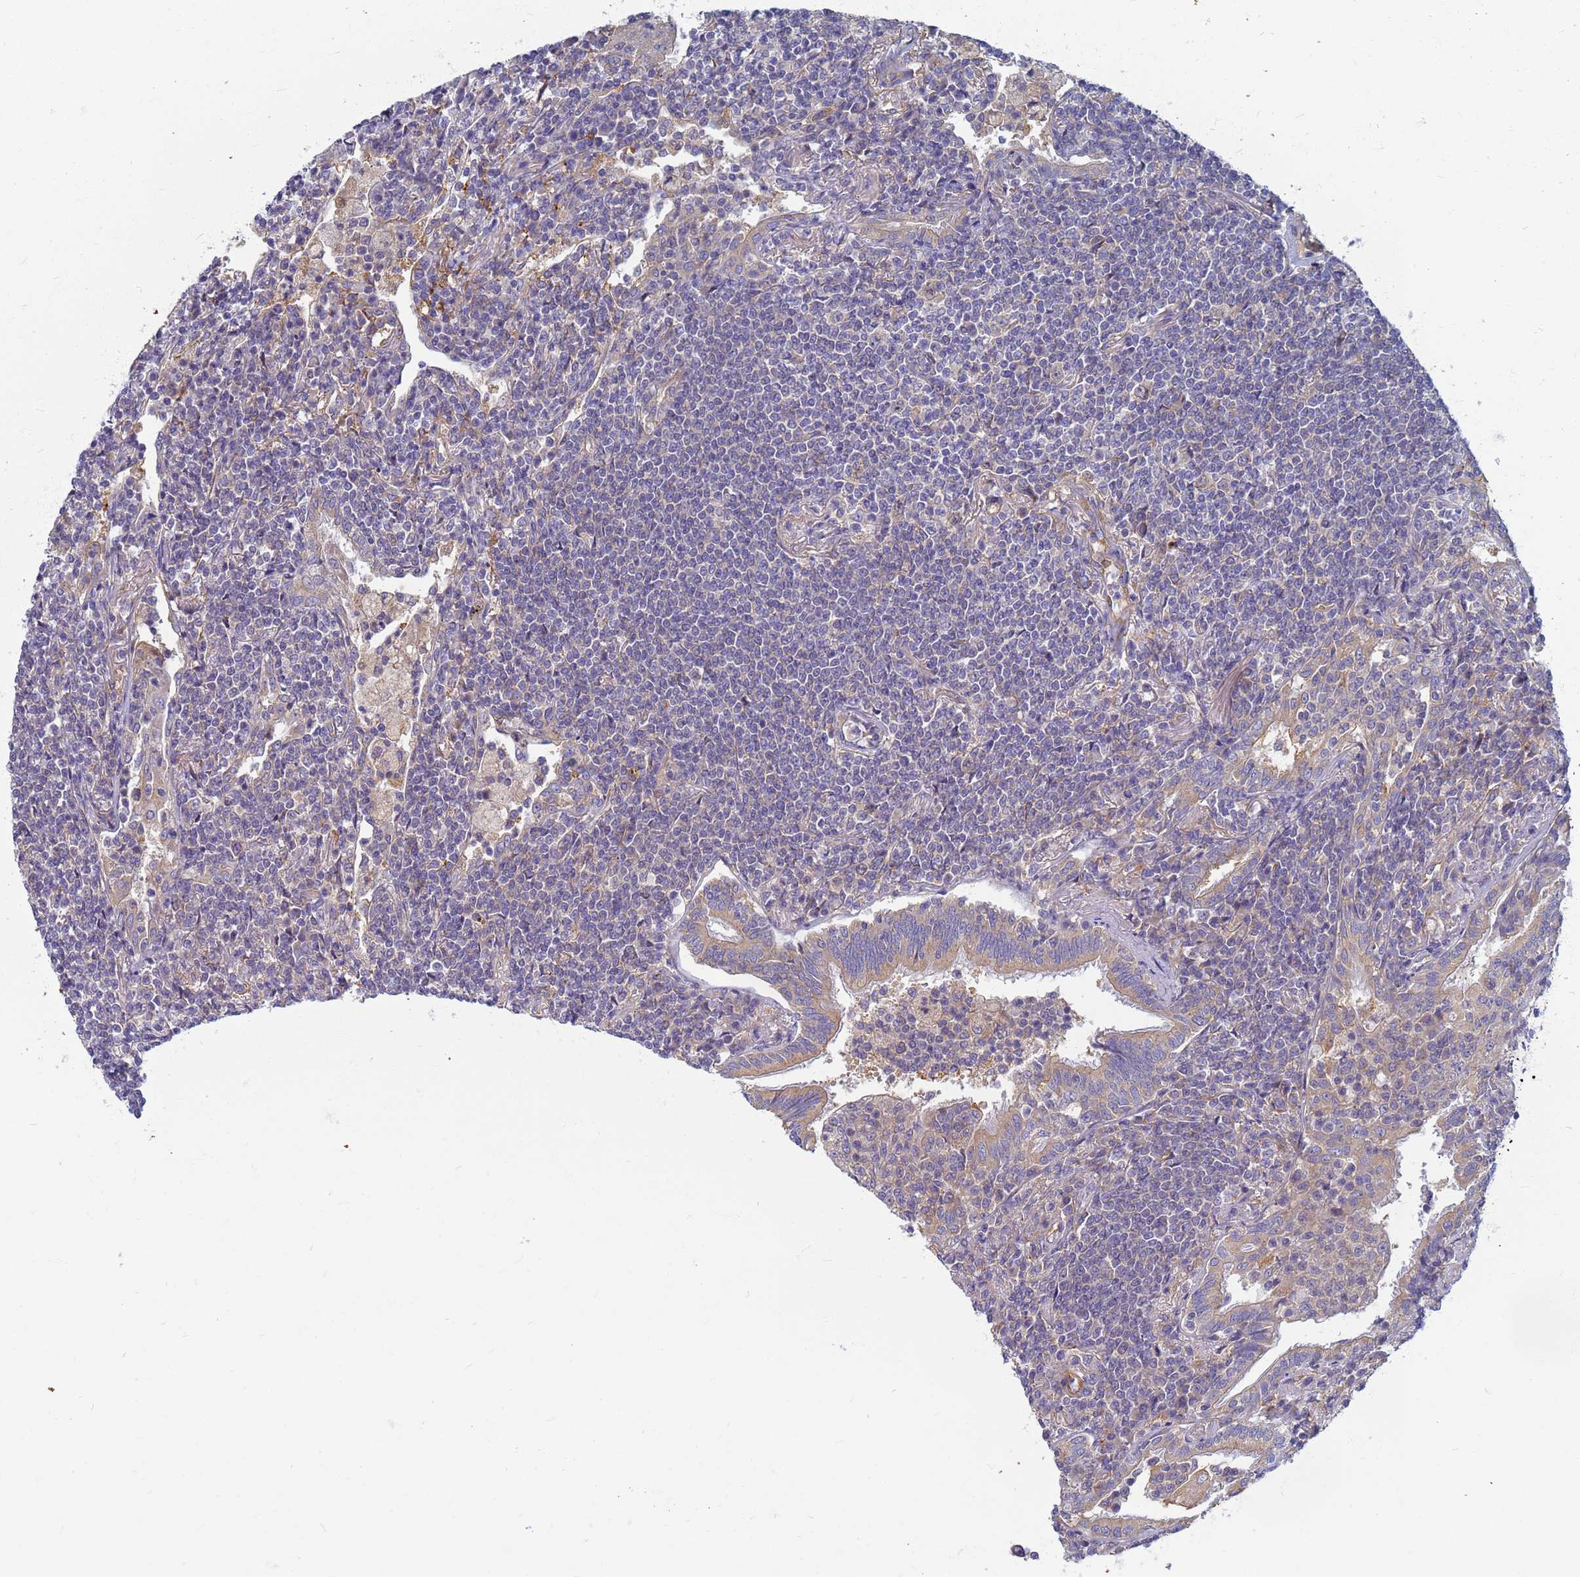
{"staining": {"intensity": "negative", "quantity": "none", "location": "none"}, "tissue": "lymphoma", "cell_type": "Tumor cells", "image_type": "cancer", "snomed": [{"axis": "morphology", "description": "Malignant lymphoma, non-Hodgkin's type, Low grade"}, {"axis": "topography", "description": "Lung"}], "caption": "Tumor cells show no significant positivity in lymphoma.", "gene": "EEA1", "patient": {"sex": "female", "age": 71}}